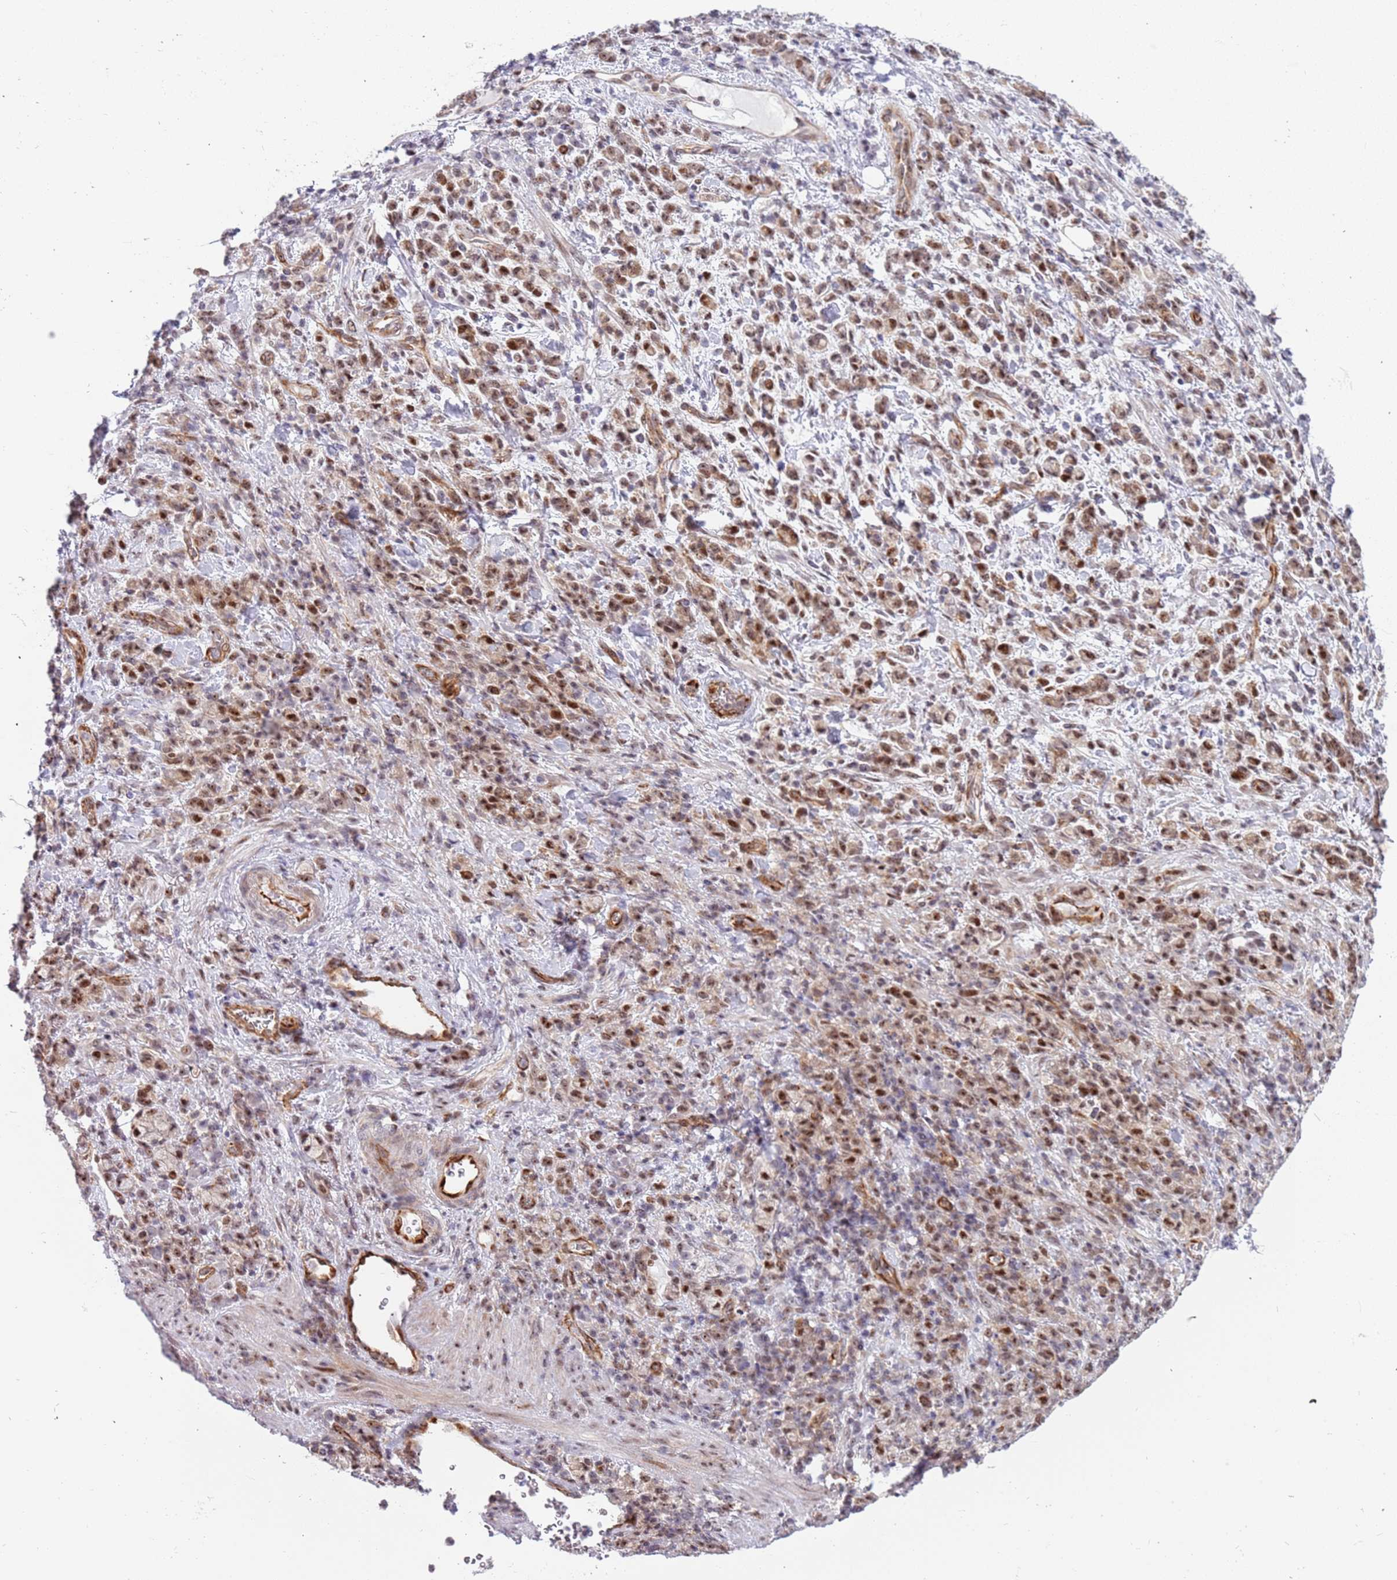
{"staining": {"intensity": "moderate", "quantity": ">75%", "location": "nuclear"}, "tissue": "stomach cancer", "cell_type": "Tumor cells", "image_type": "cancer", "snomed": [{"axis": "morphology", "description": "Adenocarcinoma, NOS"}, {"axis": "topography", "description": "Stomach"}], "caption": "Protein staining of stomach adenocarcinoma tissue exhibits moderate nuclear expression in approximately >75% of tumor cells. (Stains: DAB (3,3'-diaminobenzidine) in brown, nuclei in blue, Microscopy: brightfield microscopy at high magnification).", "gene": "LRMDA", "patient": {"sex": "male", "age": 76}}